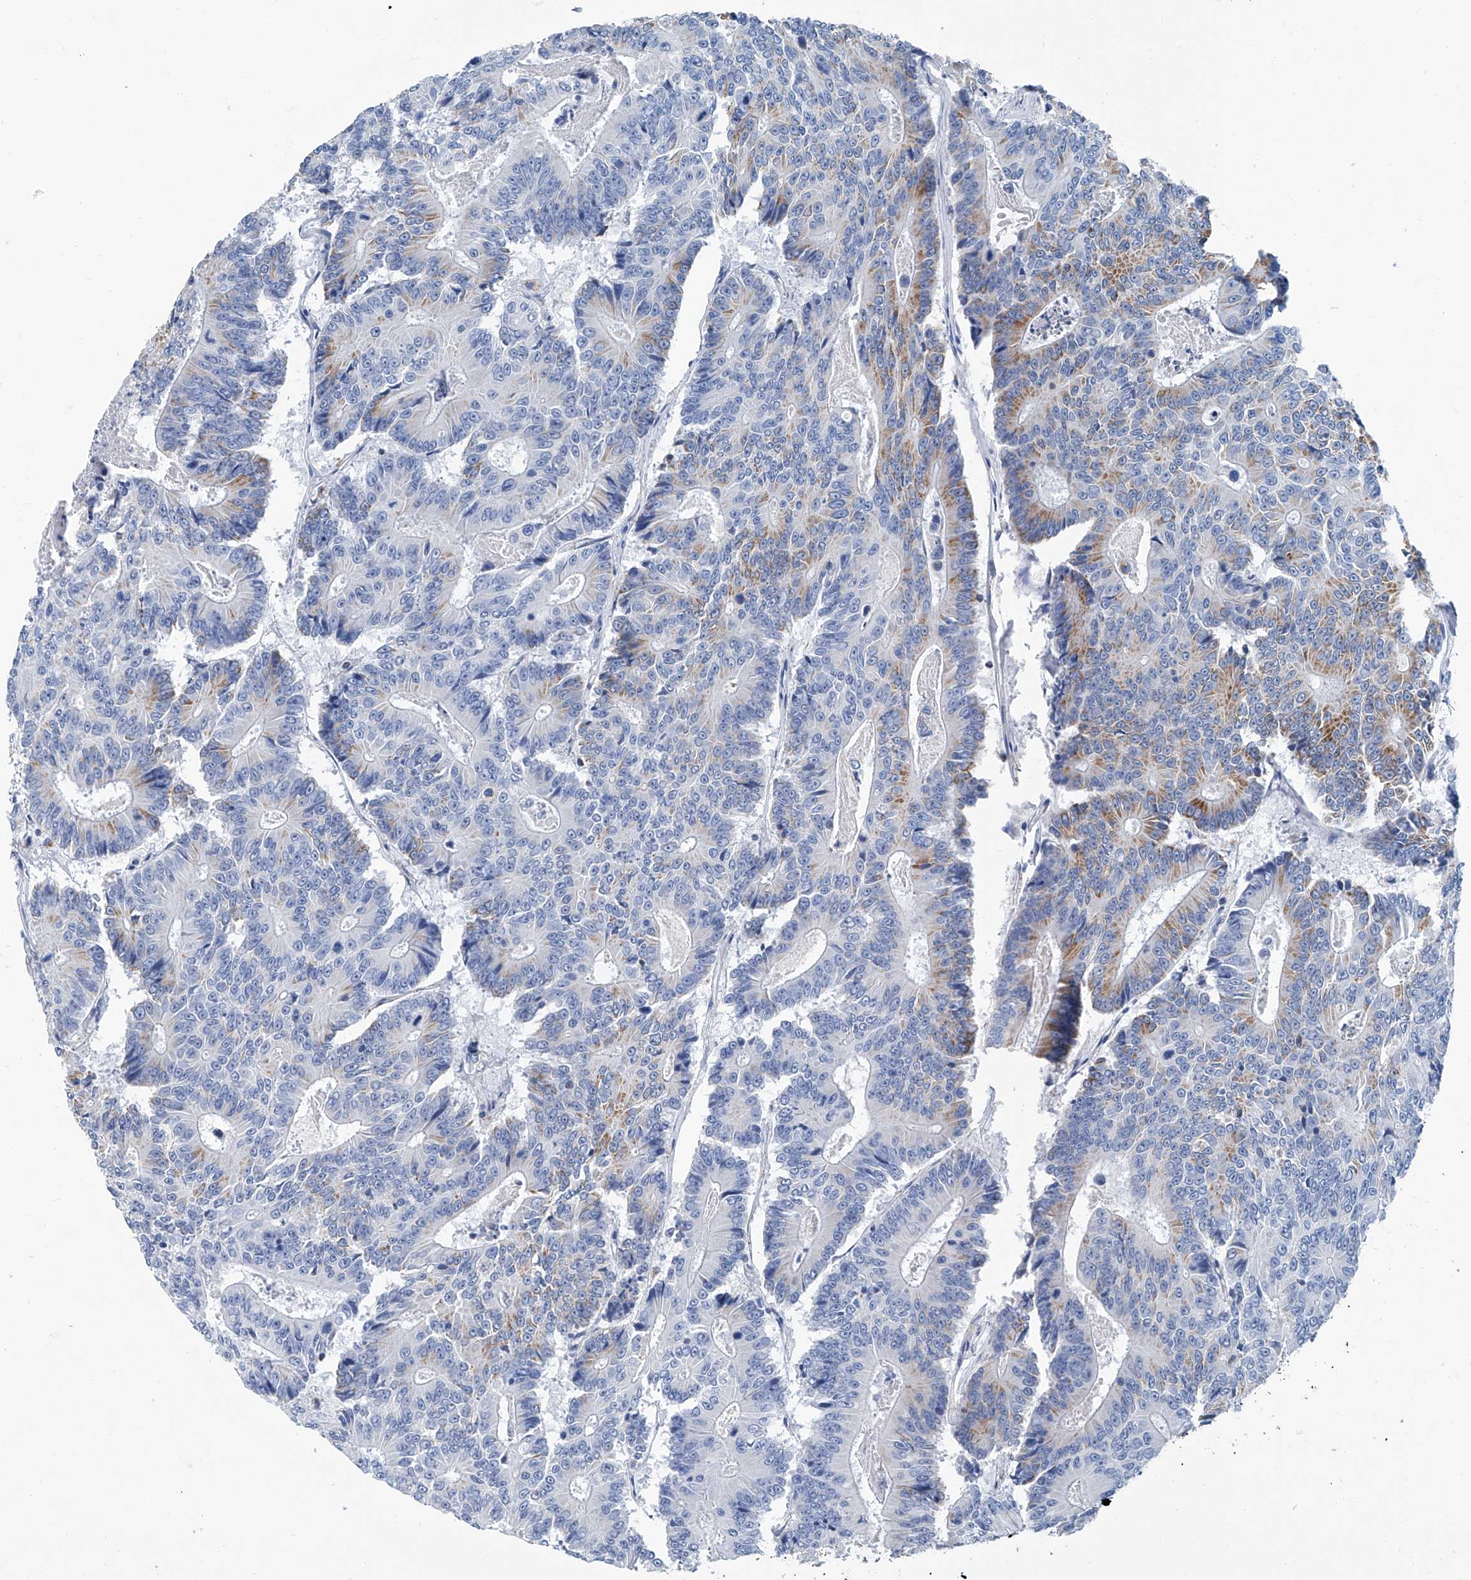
{"staining": {"intensity": "moderate", "quantity": "<25%", "location": "cytoplasmic/membranous"}, "tissue": "colorectal cancer", "cell_type": "Tumor cells", "image_type": "cancer", "snomed": [{"axis": "morphology", "description": "Adenocarcinoma, NOS"}, {"axis": "topography", "description": "Colon"}], "caption": "Adenocarcinoma (colorectal) stained for a protein demonstrates moderate cytoplasmic/membranous positivity in tumor cells.", "gene": "MT-ND1", "patient": {"sex": "male", "age": 83}}